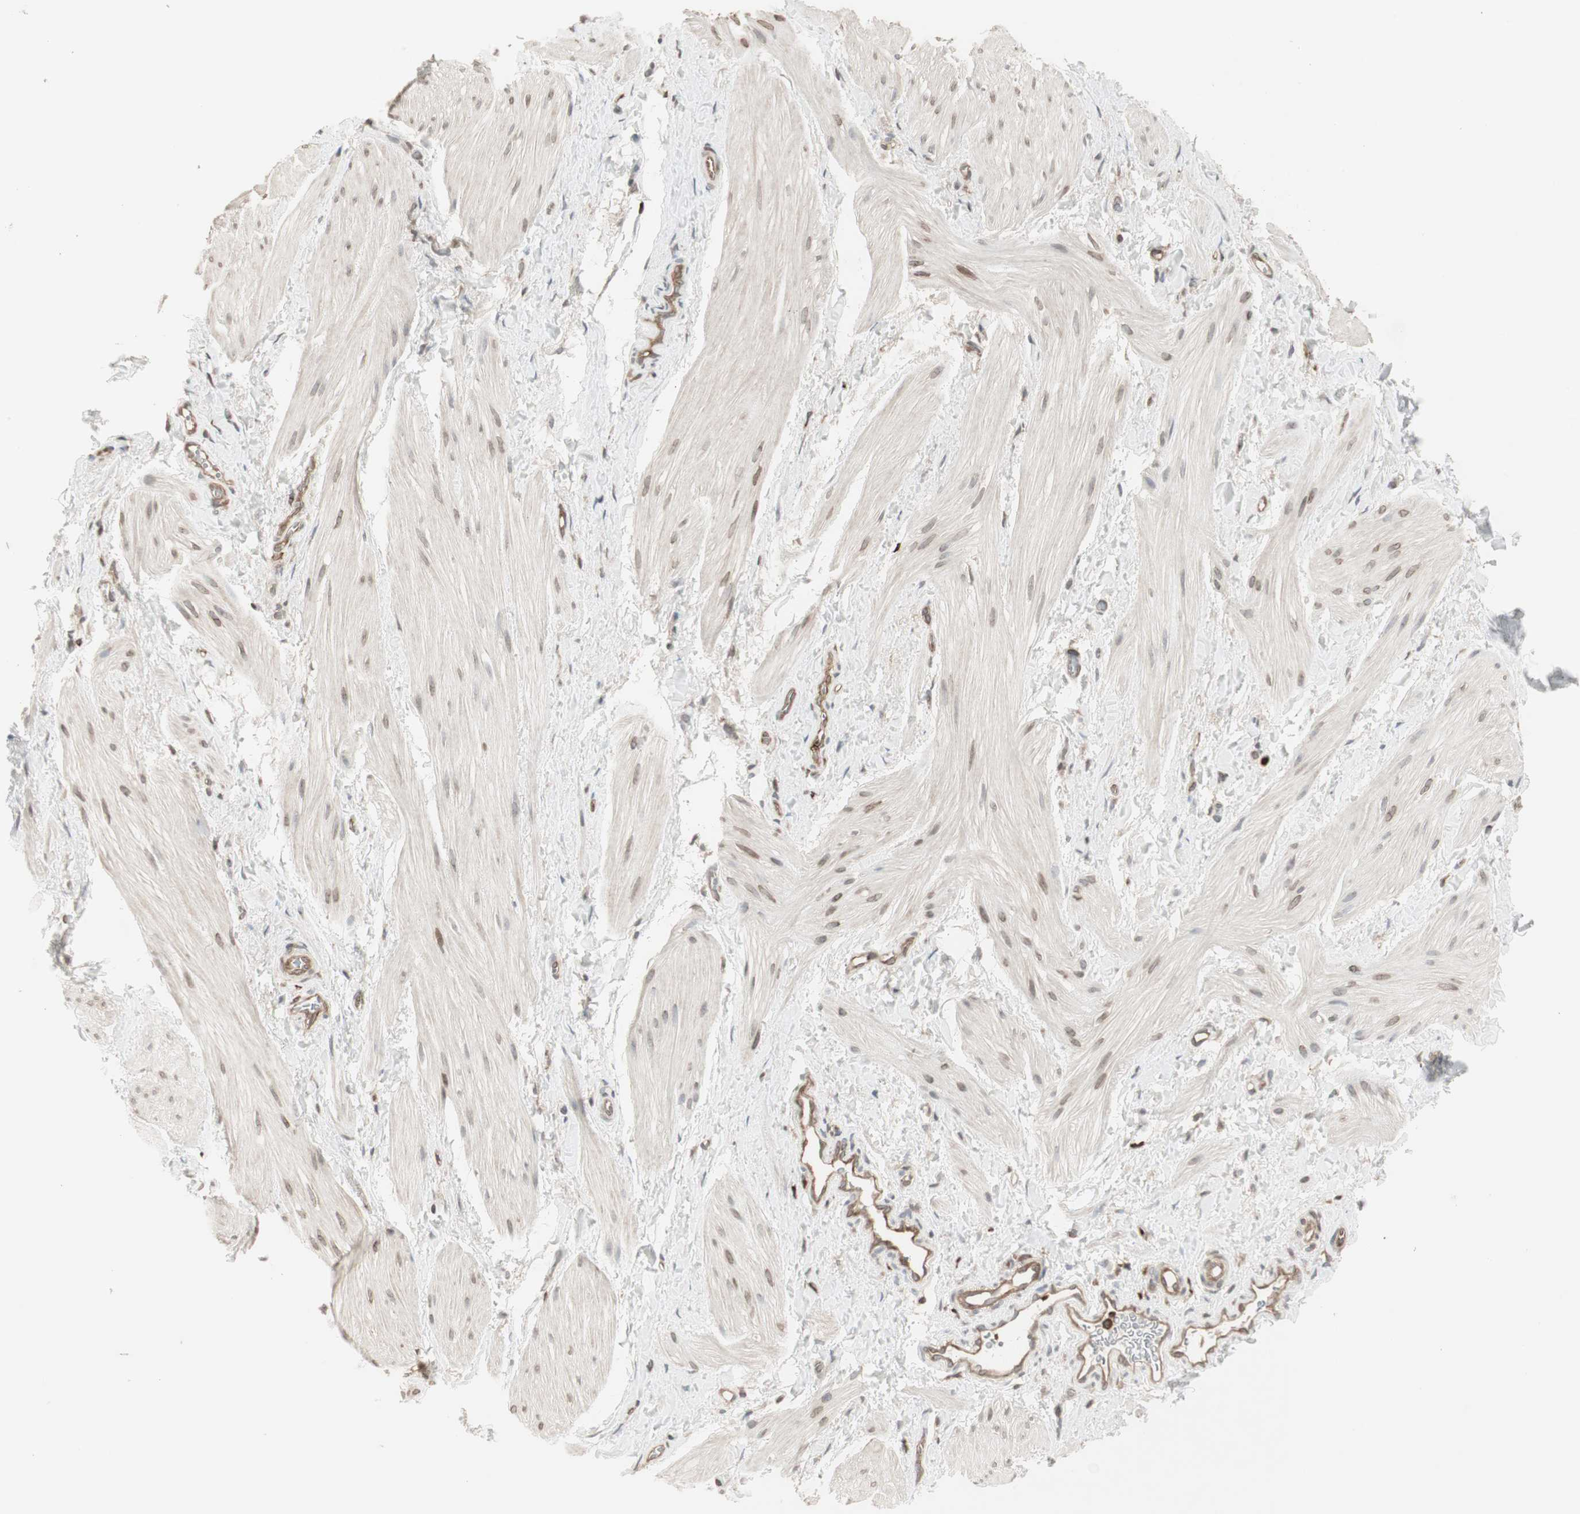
{"staining": {"intensity": "negative", "quantity": "none", "location": "none"}, "tissue": "smooth muscle", "cell_type": "Smooth muscle cells", "image_type": "normal", "snomed": [{"axis": "morphology", "description": "Normal tissue, NOS"}, {"axis": "topography", "description": "Smooth muscle"}], "caption": "Immunohistochemistry (IHC) of benign smooth muscle demonstrates no positivity in smooth muscle cells.", "gene": "ARHGEF1", "patient": {"sex": "male", "age": 16}}